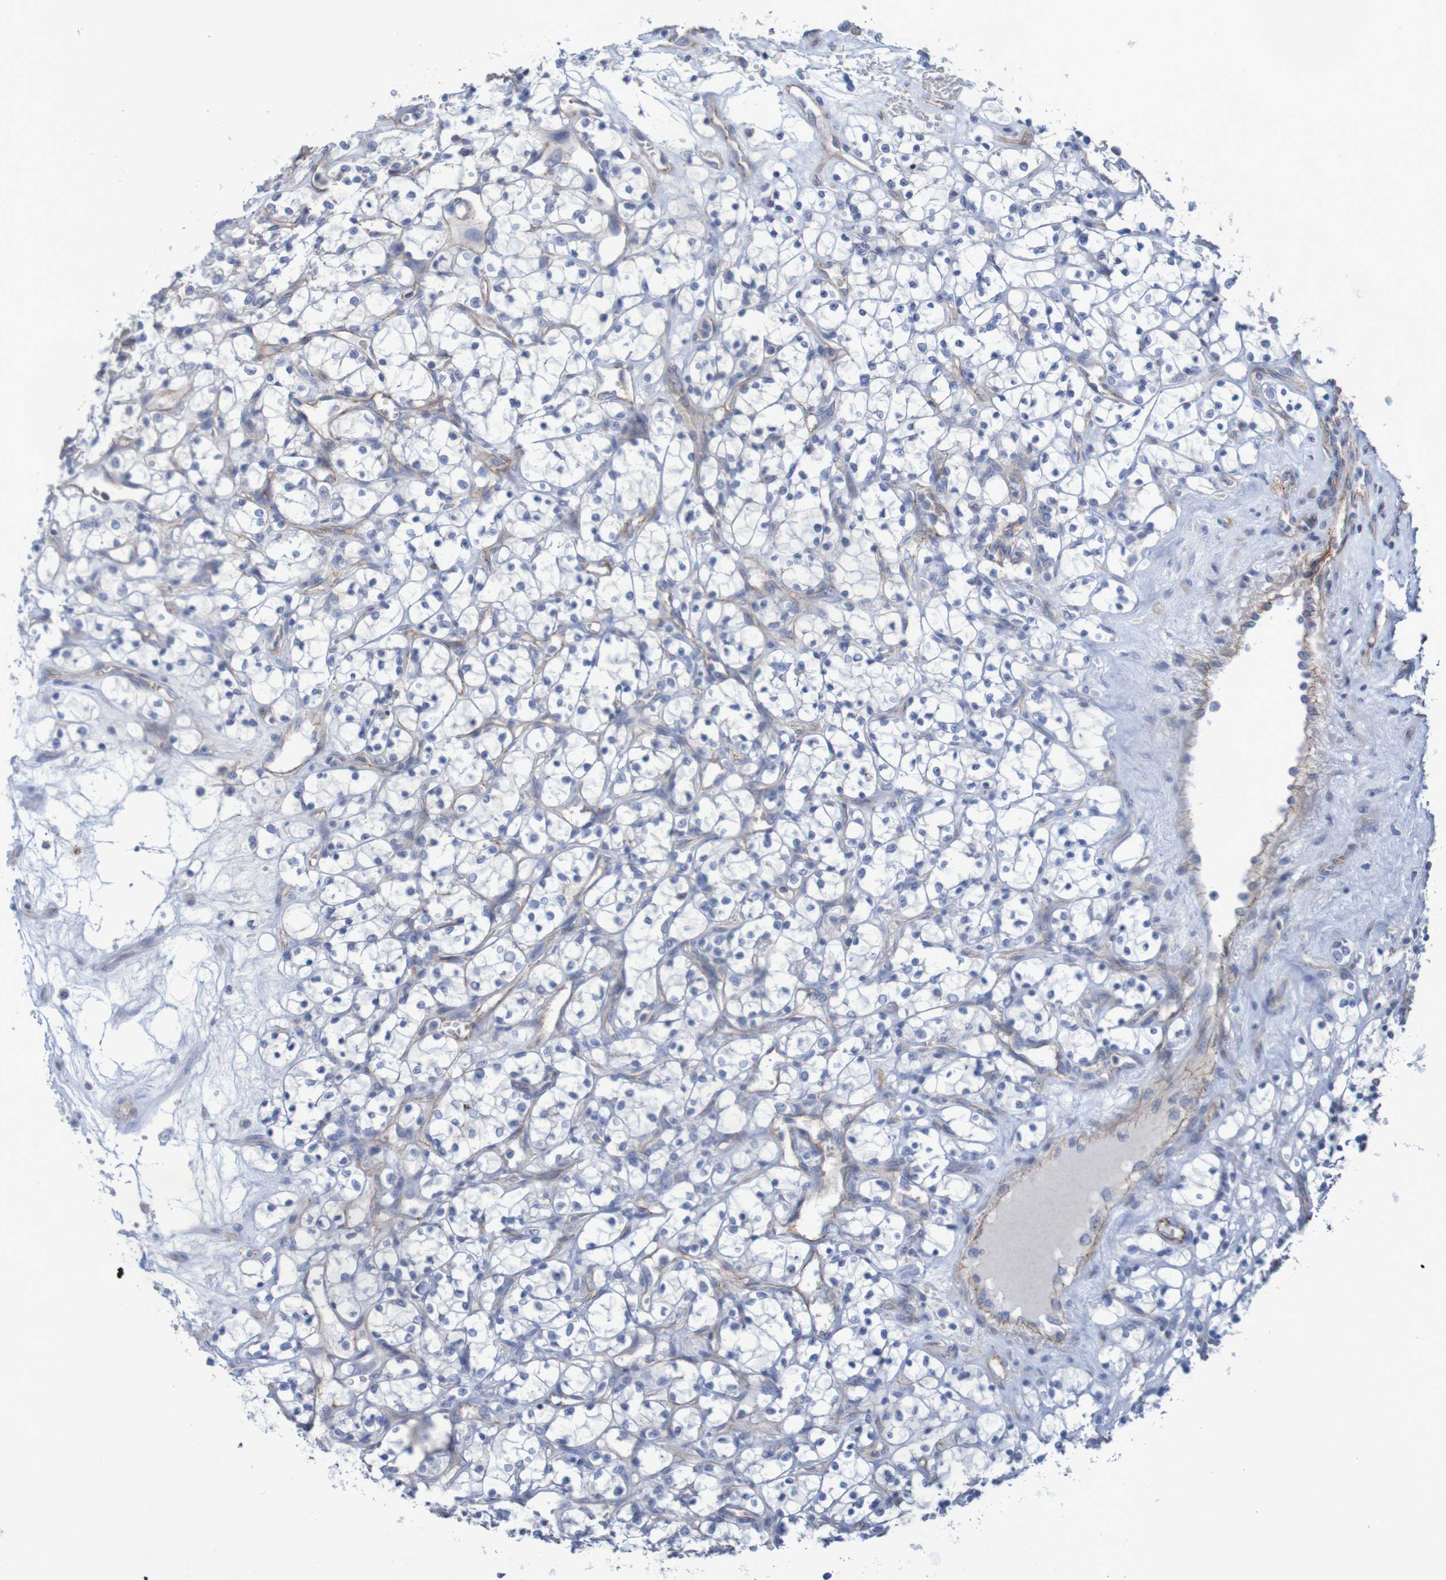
{"staining": {"intensity": "negative", "quantity": "none", "location": "none"}, "tissue": "renal cancer", "cell_type": "Tumor cells", "image_type": "cancer", "snomed": [{"axis": "morphology", "description": "Adenocarcinoma, NOS"}, {"axis": "topography", "description": "Kidney"}], "caption": "An IHC histopathology image of renal adenocarcinoma is shown. There is no staining in tumor cells of renal adenocarcinoma.", "gene": "NECTIN2", "patient": {"sex": "female", "age": 69}}